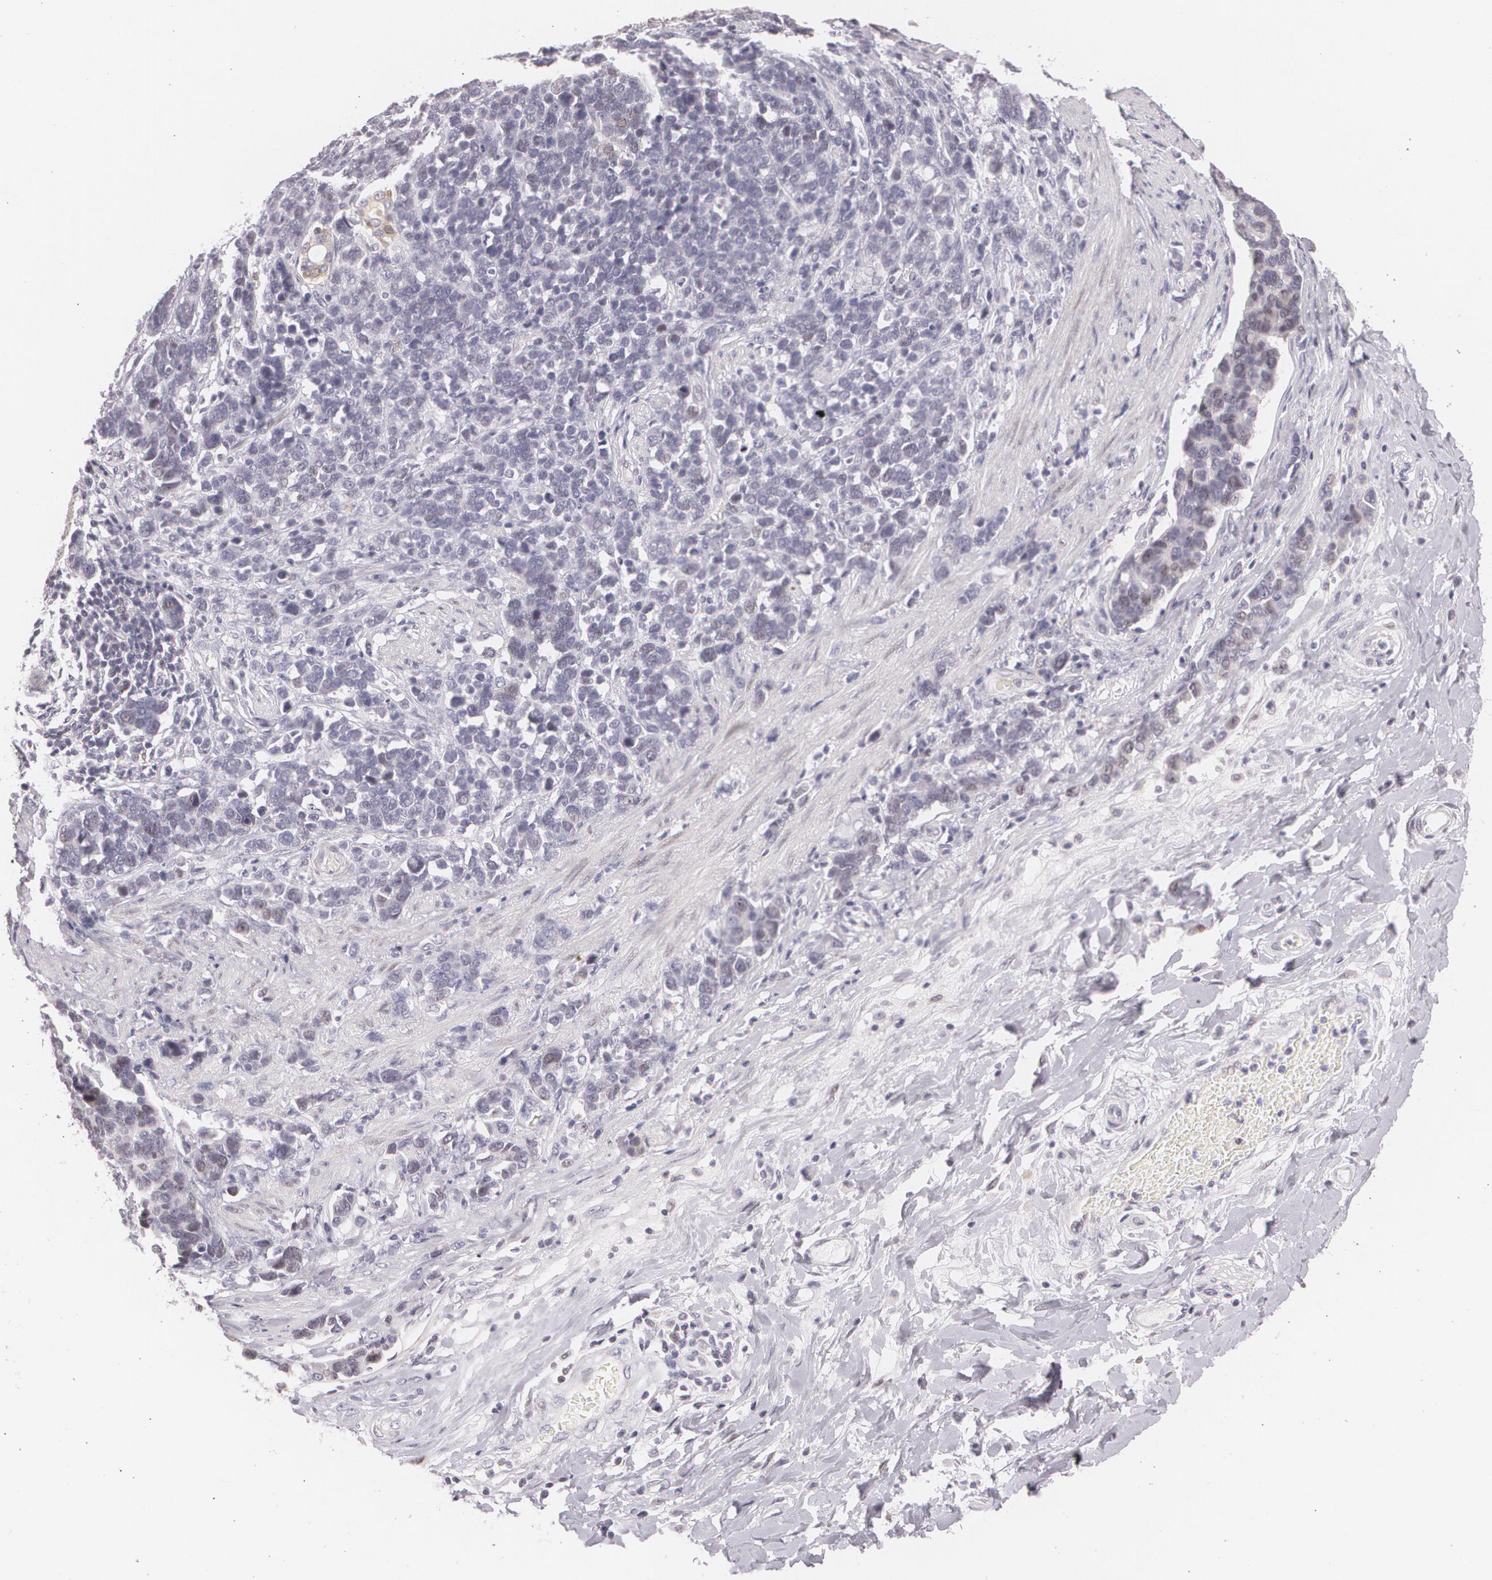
{"staining": {"intensity": "negative", "quantity": "none", "location": "none"}, "tissue": "stomach cancer", "cell_type": "Tumor cells", "image_type": "cancer", "snomed": [{"axis": "morphology", "description": "Adenocarcinoma, NOS"}, {"axis": "topography", "description": "Stomach, upper"}], "caption": "This is an IHC histopathology image of stomach cancer (adenocarcinoma). There is no staining in tumor cells.", "gene": "ZBTB16", "patient": {"sex": "male", "age": 71}}